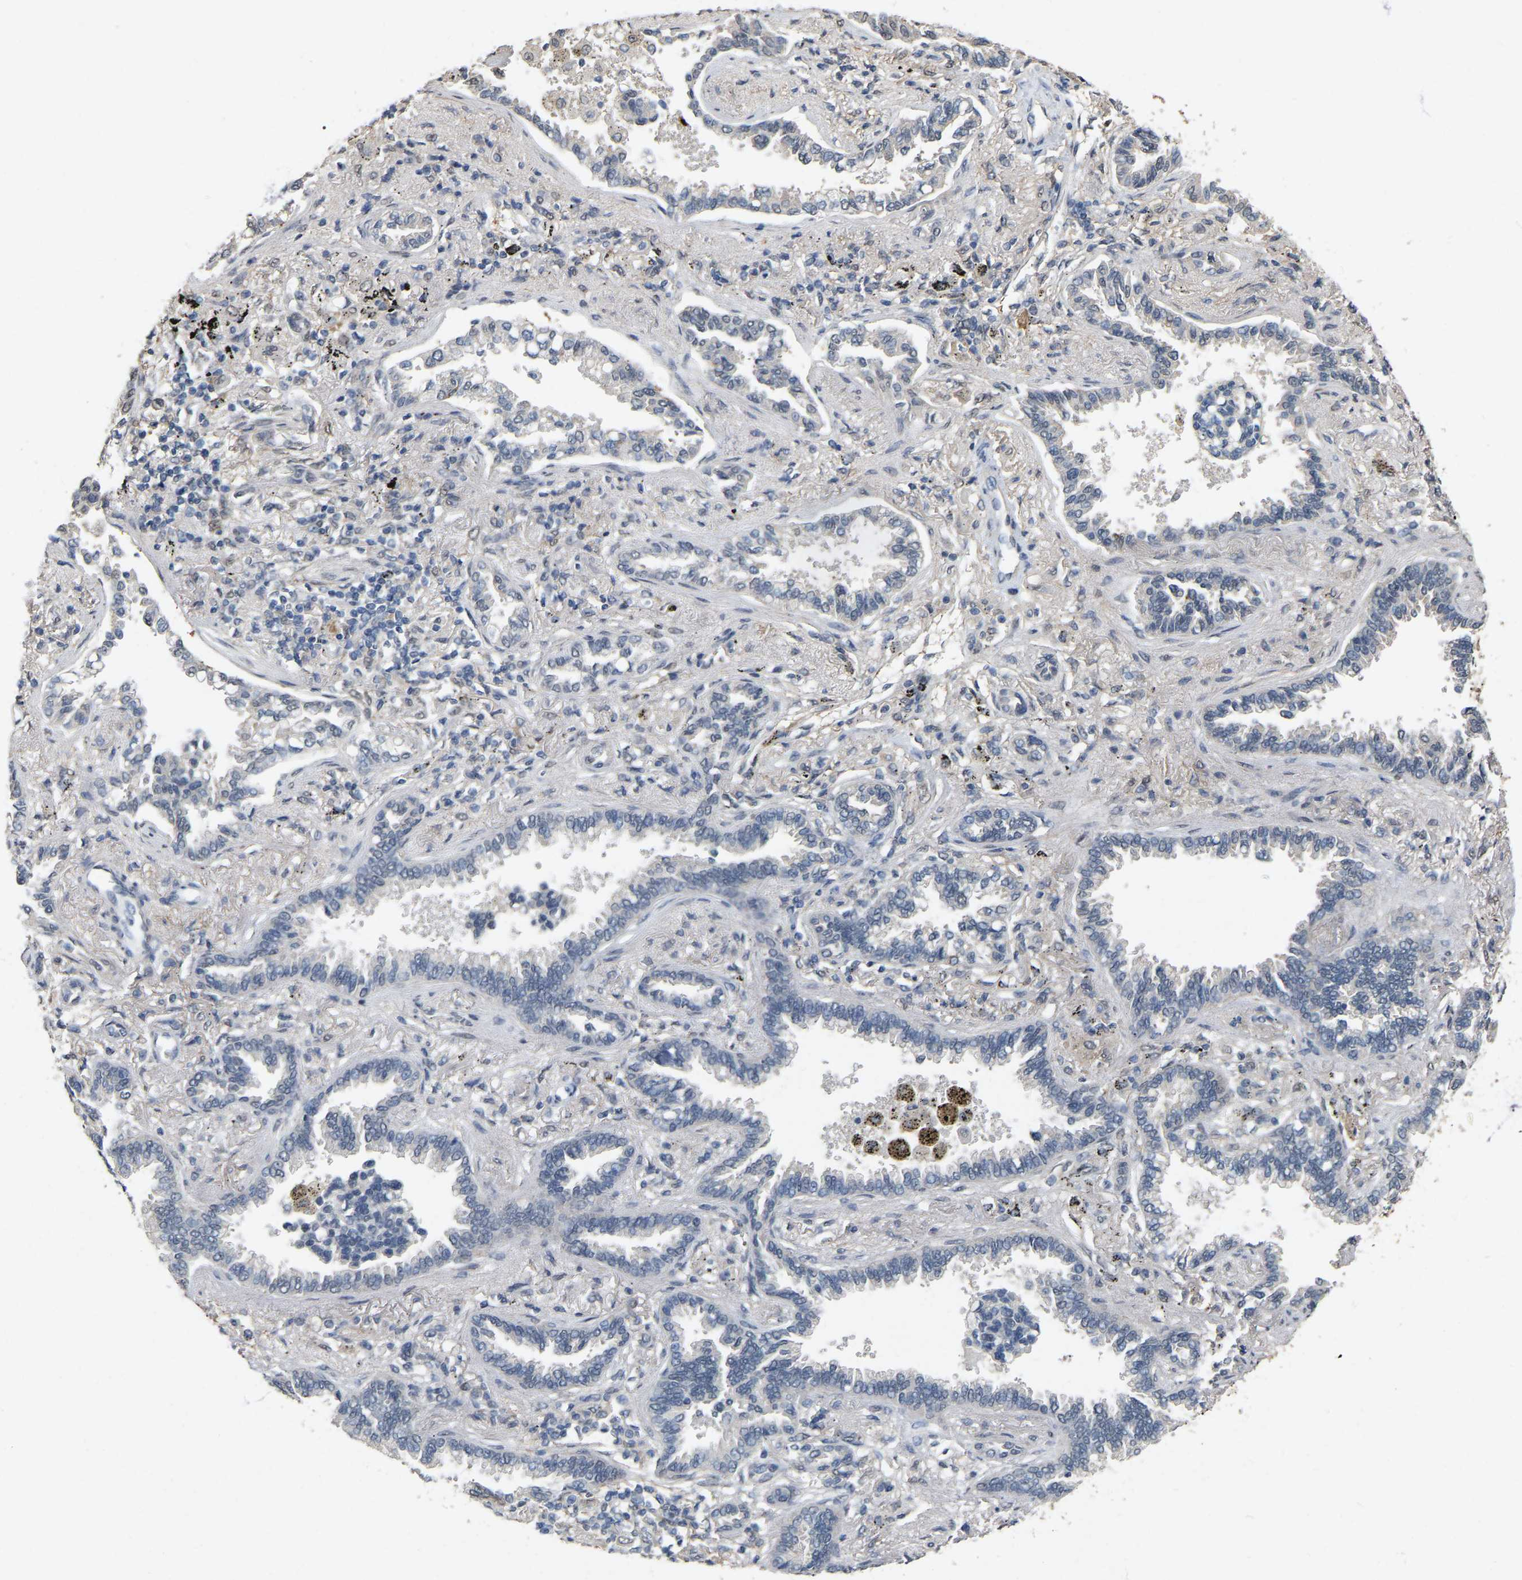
{"staining": {"intensity": "negative", "quantity": "none", "location": "none"}, "tissue": "lung cancer", "cell_type": "Tumor cells", "image_type": "cancer", "snomed": [{"axis": "morphology", "description": "Normal tissue, NOS"}, {"axis": "morphology", "description": "Adenocarcinoma, NOS"}, {"axis": "topography", "description": "Lung"}], "caption": "DAB (3,3'-diaminobenzidine) immunohistochemical staining of human lung cancer reveals no significant expression in tumor cells.", "gene": "RUVBL1", "patient": {"sex": "male", "age": 59}}